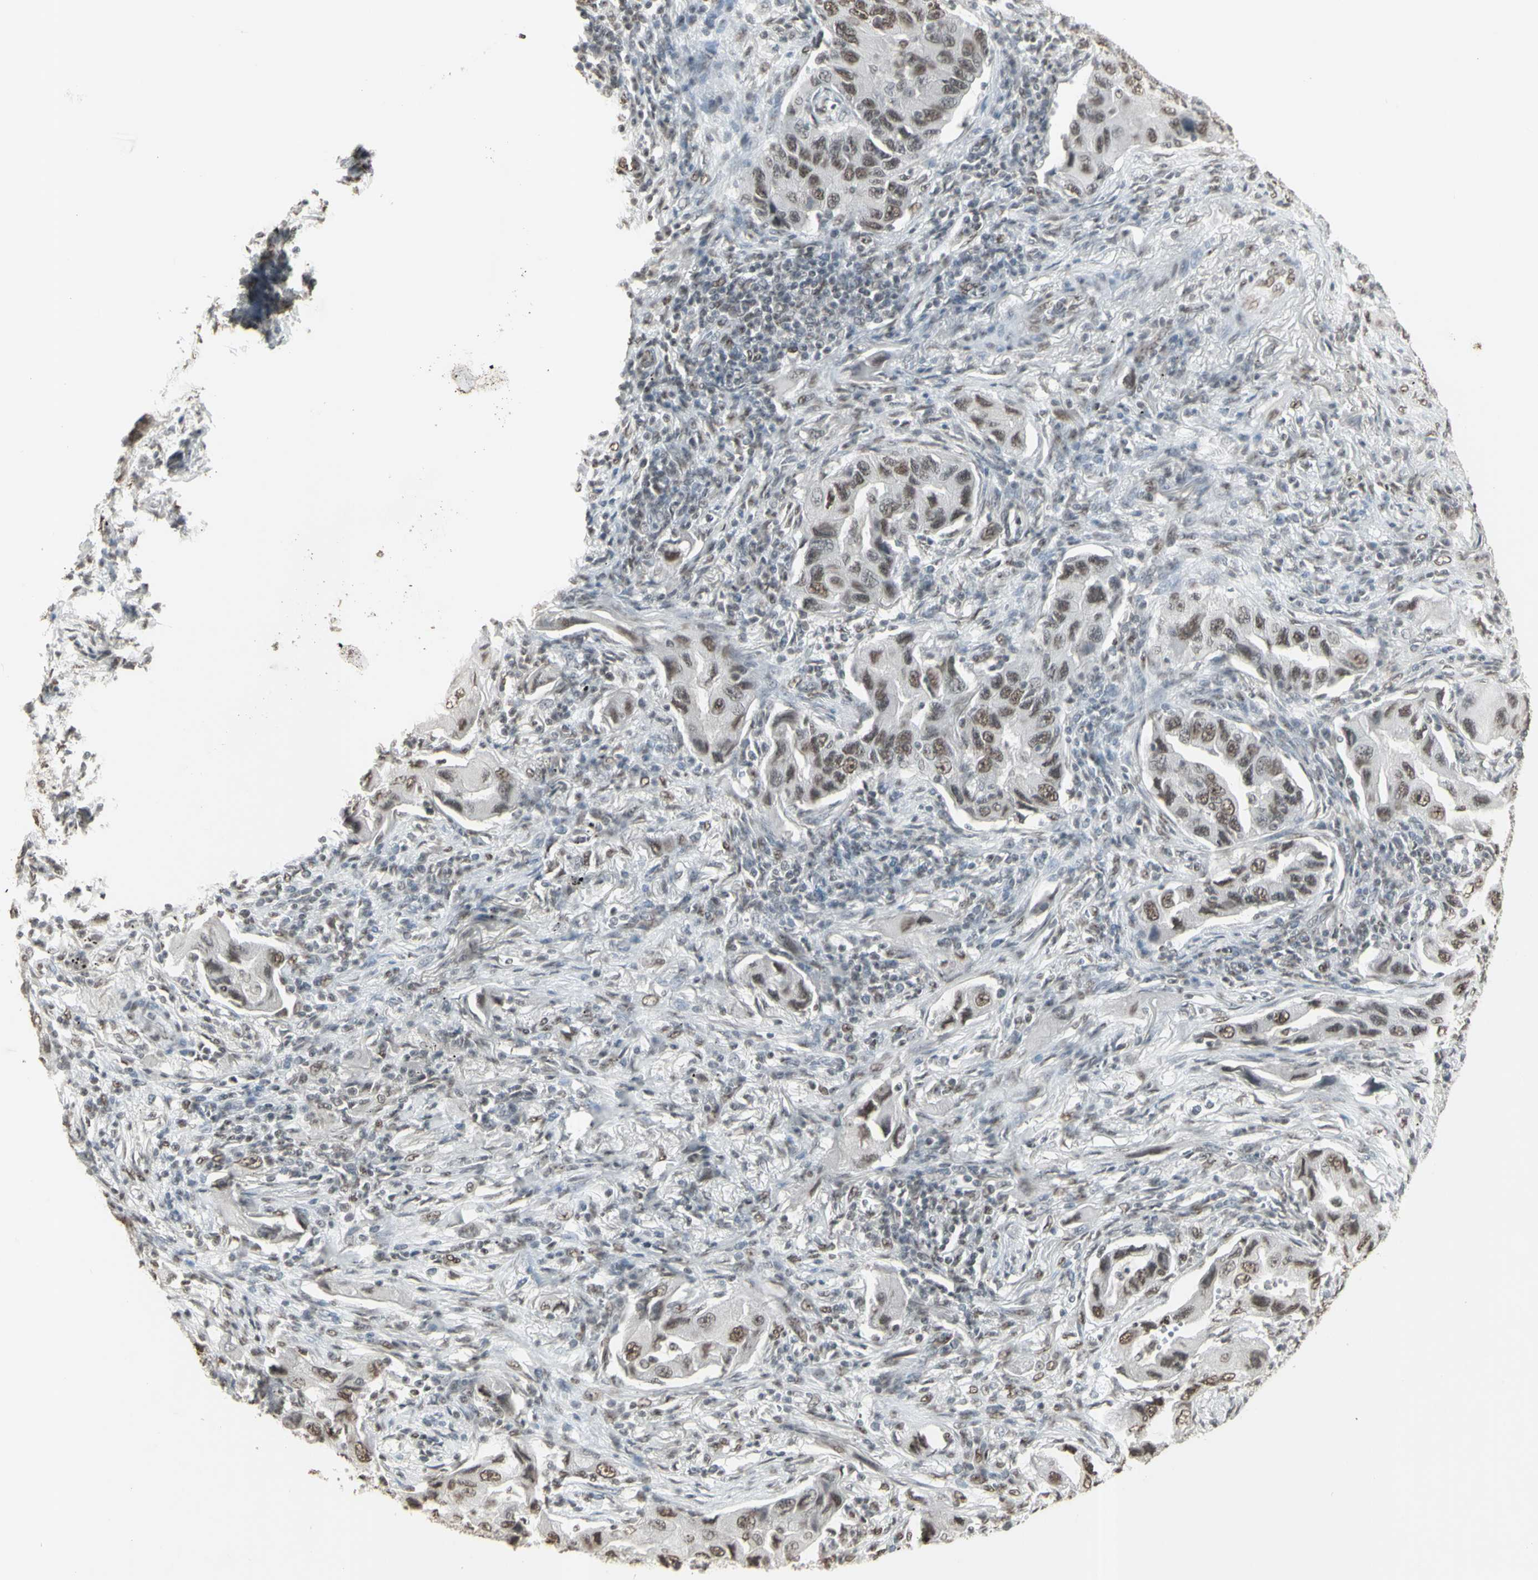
{"staining": {"intensity": "moderate", "quantity": ">75%", "location": "nuclear"}, "tissue": "lung cancer", "cell_type": "Tumor cells", "image_type": "cancer", "snomed": [{"axis": "morphology", "description": "Adenocarcinoma, NOS"}, {"axis": "topography", "description": "Lung"}], "caption": "DAB (3,3'-diaminobenzidine) immunohistochemical staining of lung adenocarcinoma demonstrates moderate nuclear protein staining in about >75% of tumor cells.", "gene": "TRIM28", "patient": {"sex": "female", "age": 65}}